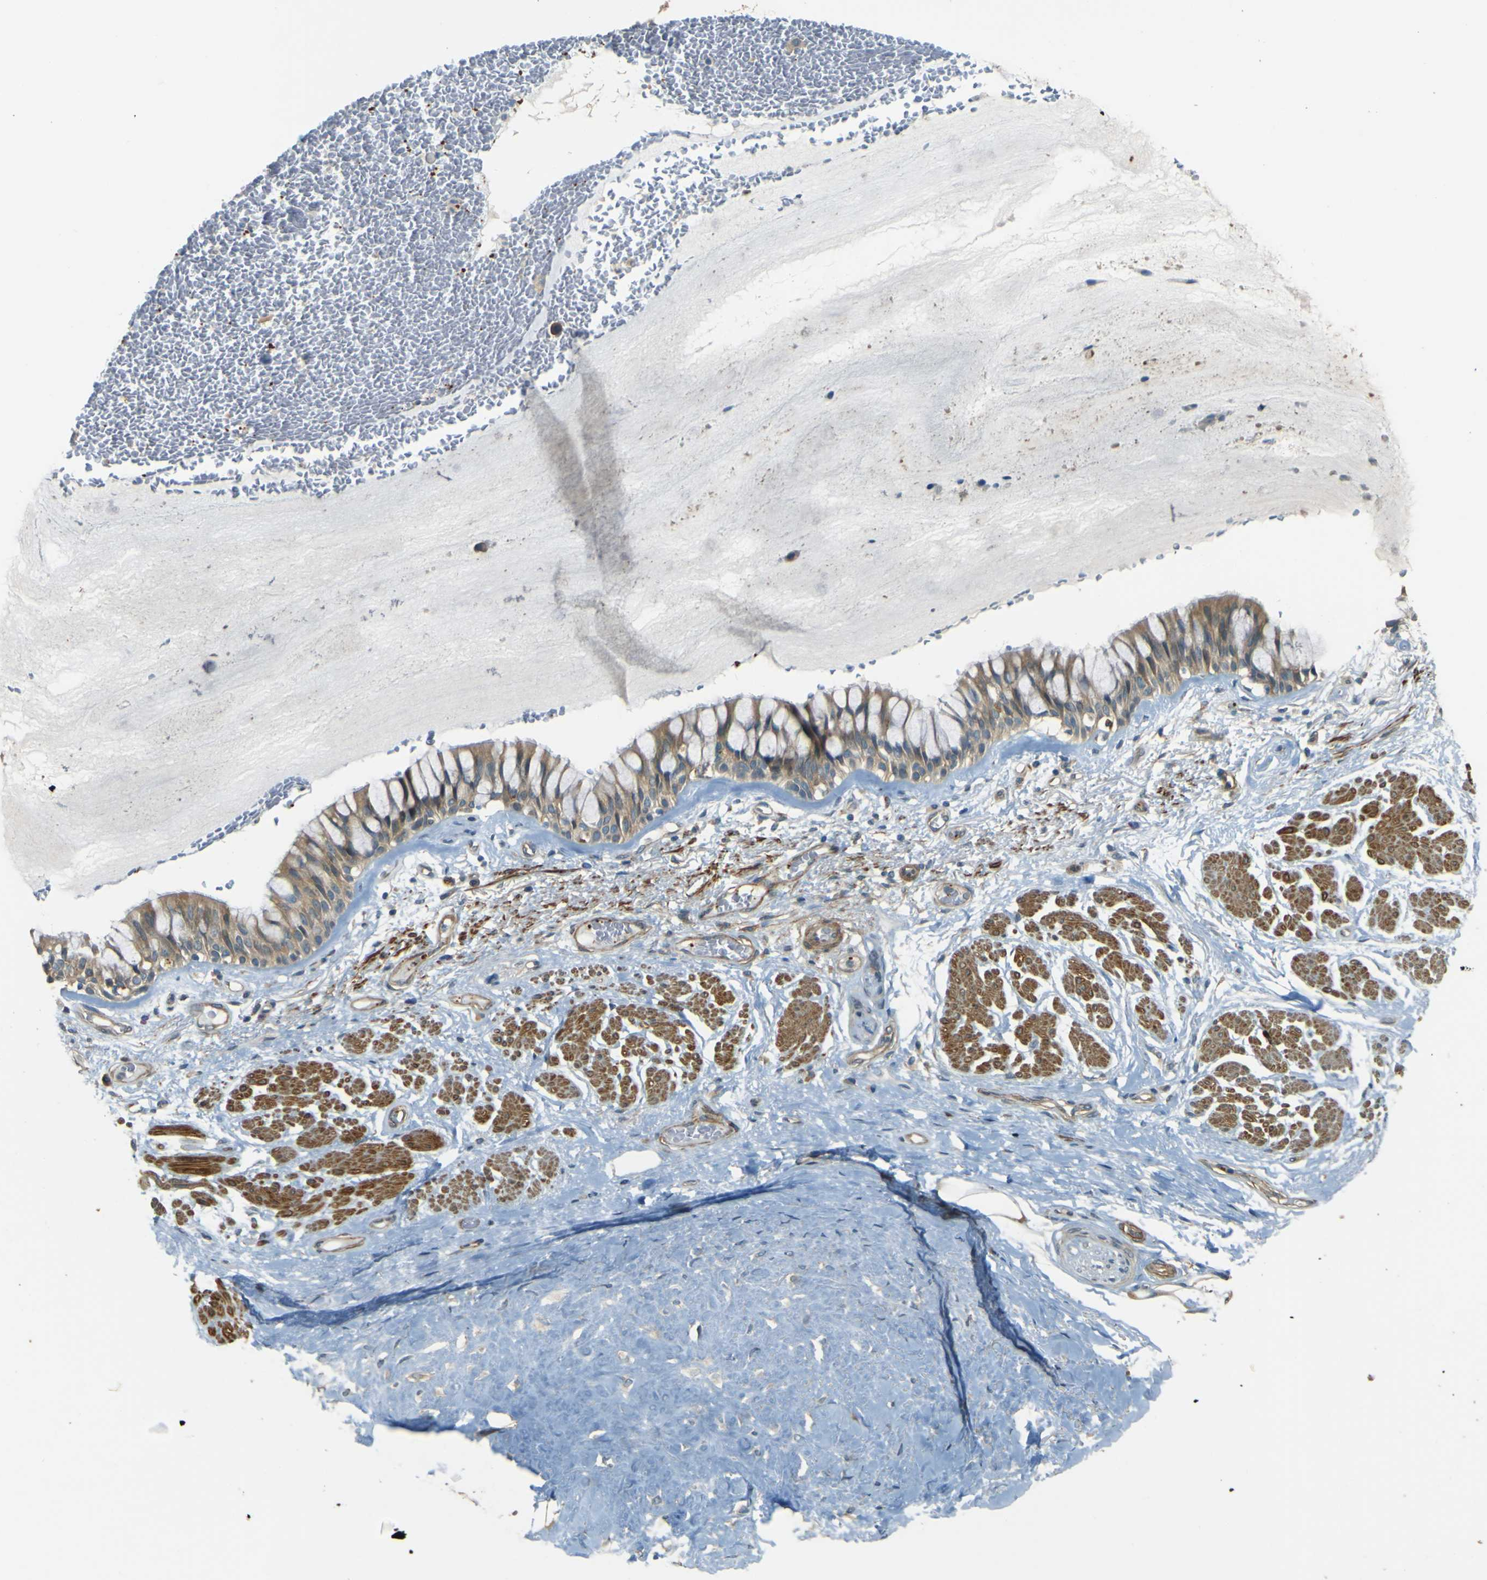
{"staining": {"intensity": "weak", "quantity": ">75%", "location": "cytoplasmic/membranous"}, "tissue": "bronchus", "cell_type": "Respiratory epithelial cells", "image_type": "normal", "snomed": [{"axis": "morphology", "description": "Normal tissue, NOS"}, {"axis": "topography", "description": "Bronchus"}], "caption": "Immunohistochemical staining of benign bronchus exhibits weak cytoplasmic/membranous protein positivity in approximately >75% of respiratory epithelial cells.", "gene": "NEXN", "patient": {"sex": "male", "age": 66}}